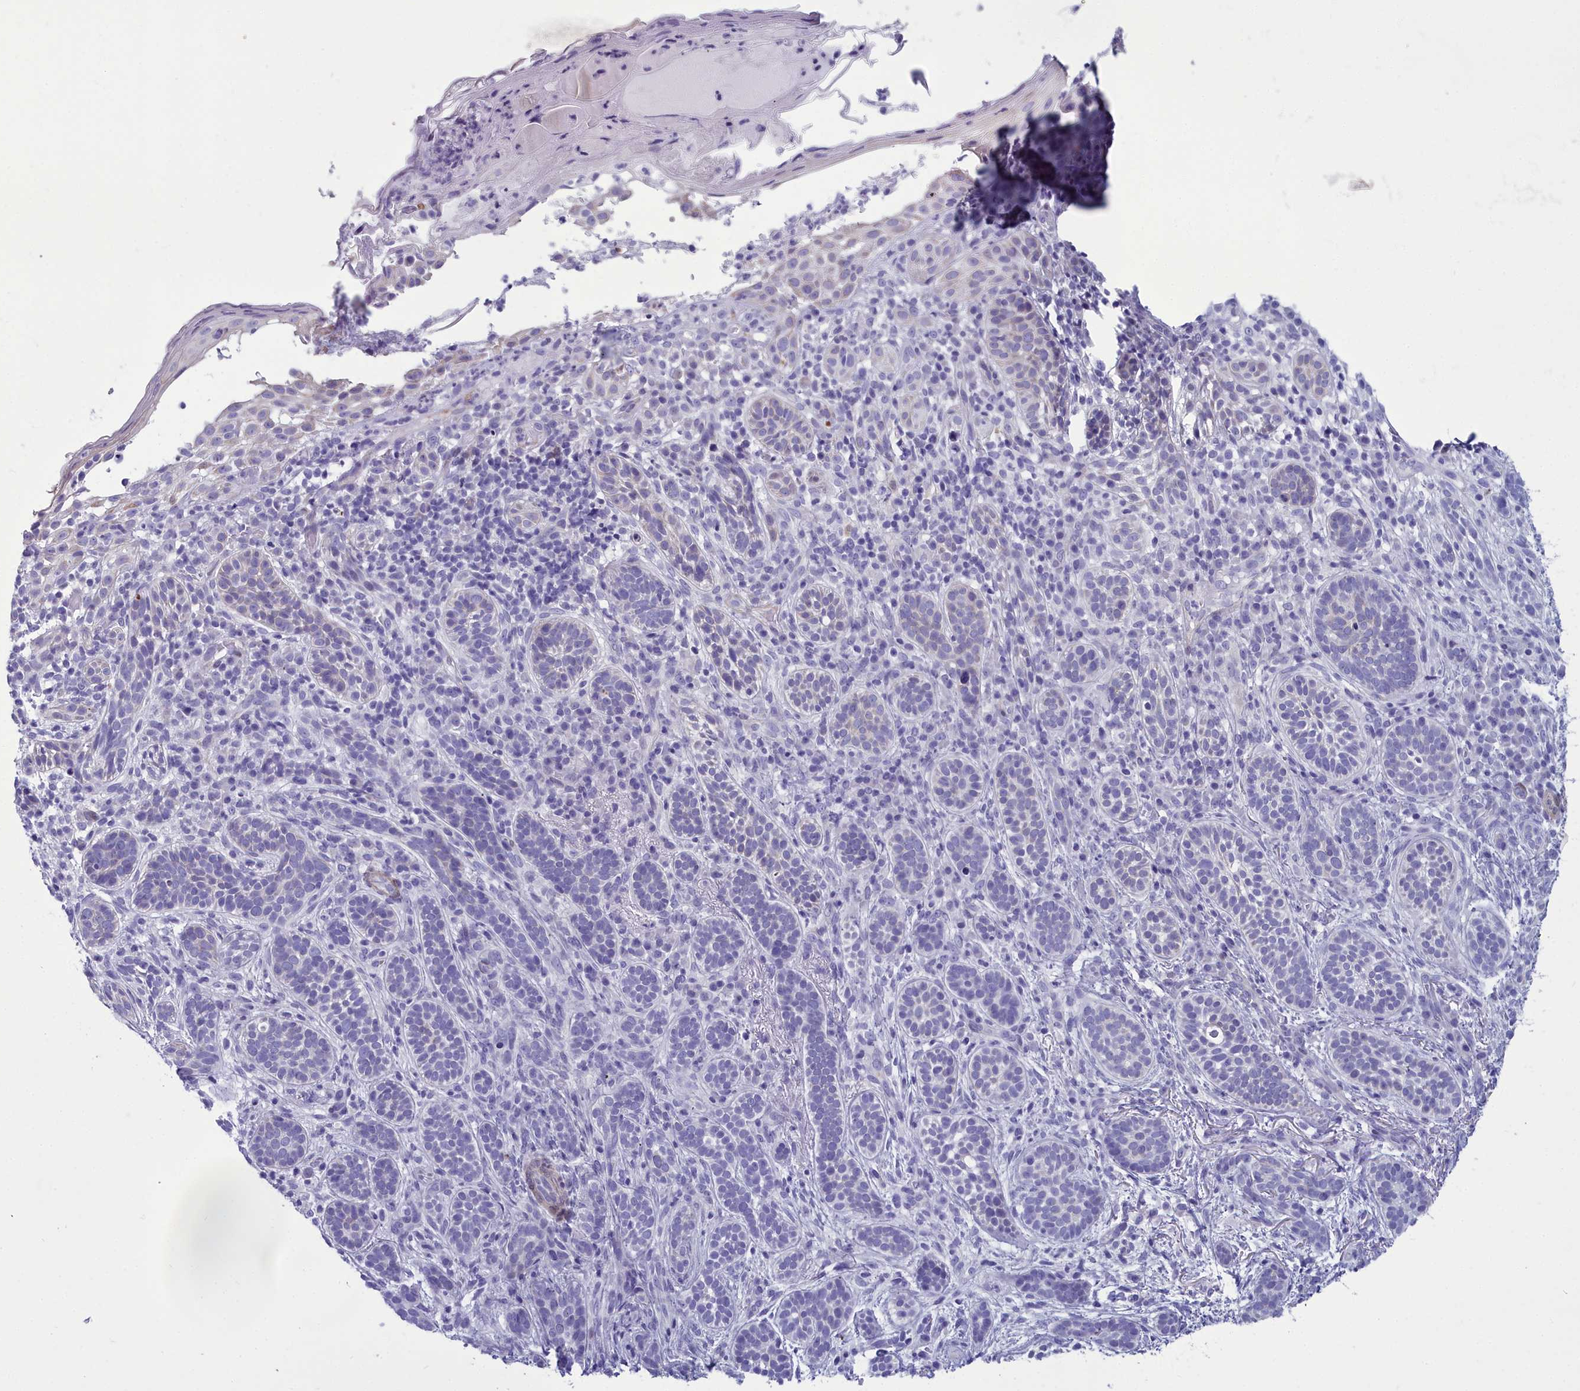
{"staining": {"intensity": "negative", "quantity": "none", "location": "none"}, "tissue": "skin cancer", "cell_type": "Tumor cells", "image_type": "cancer", "snomed": [{"axis": "morphology", "description": "Basal cell carcinoma"}, {"axis": "topography", "description": "Skin"}], "caption": "Human skin basal cell carcinoma stained for a protein using immunohistochemistry (IHC) shows no expression in tumor cells.", "gene": "PPP1R14A", "patient": {"sex": "male", "age": 71}}